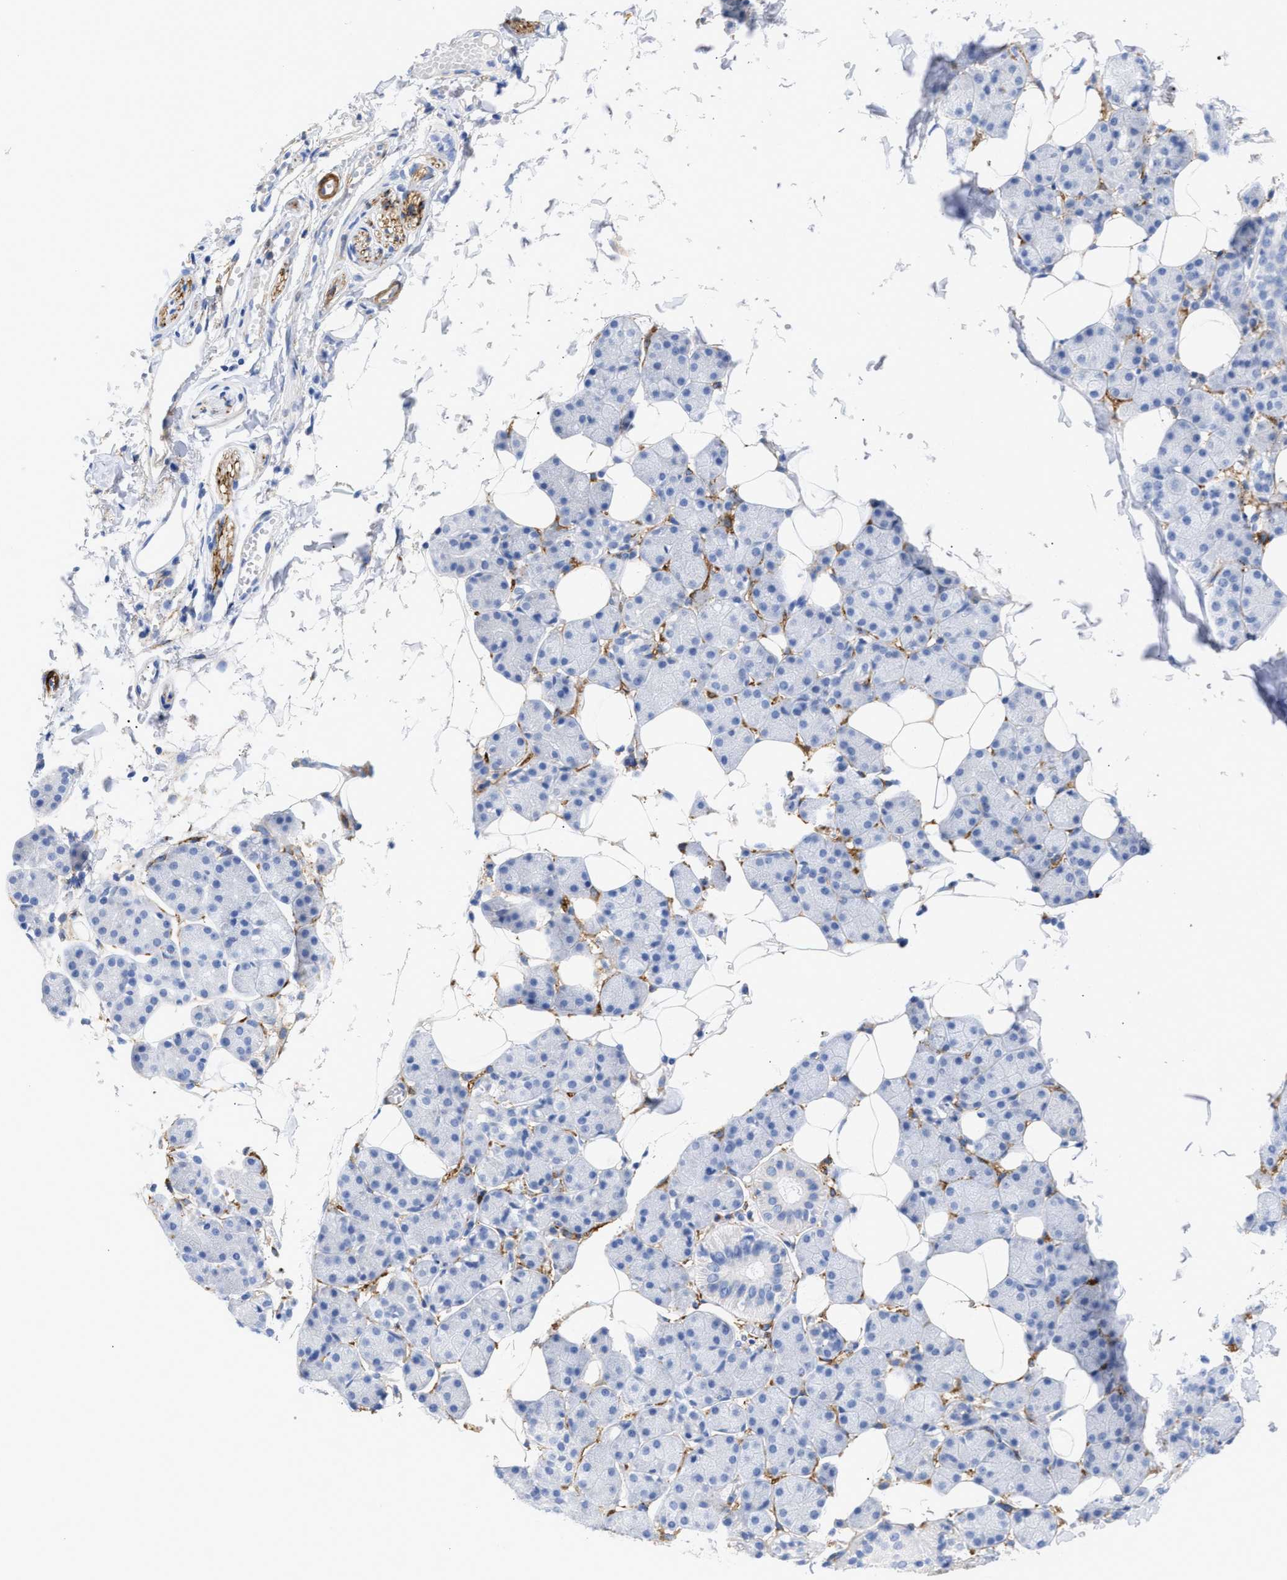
{"staining": {"intensity": "negative", "quantity": "none", "location": "none"}, "tissue": "salivary gland", "cell_type": "Glandular cells", "image_type": "normal", "snomed": [{"axis": "morphology", "description": "Normal tissue, NOS"}, {"axis": "topography", "description": "Salivary gland"}], "caption": "The photomicrograph displays no significant positivity in glandular cells of salivary gland.", "gene": "AMPH", "patient": {"sex": "female", "age": 33}}